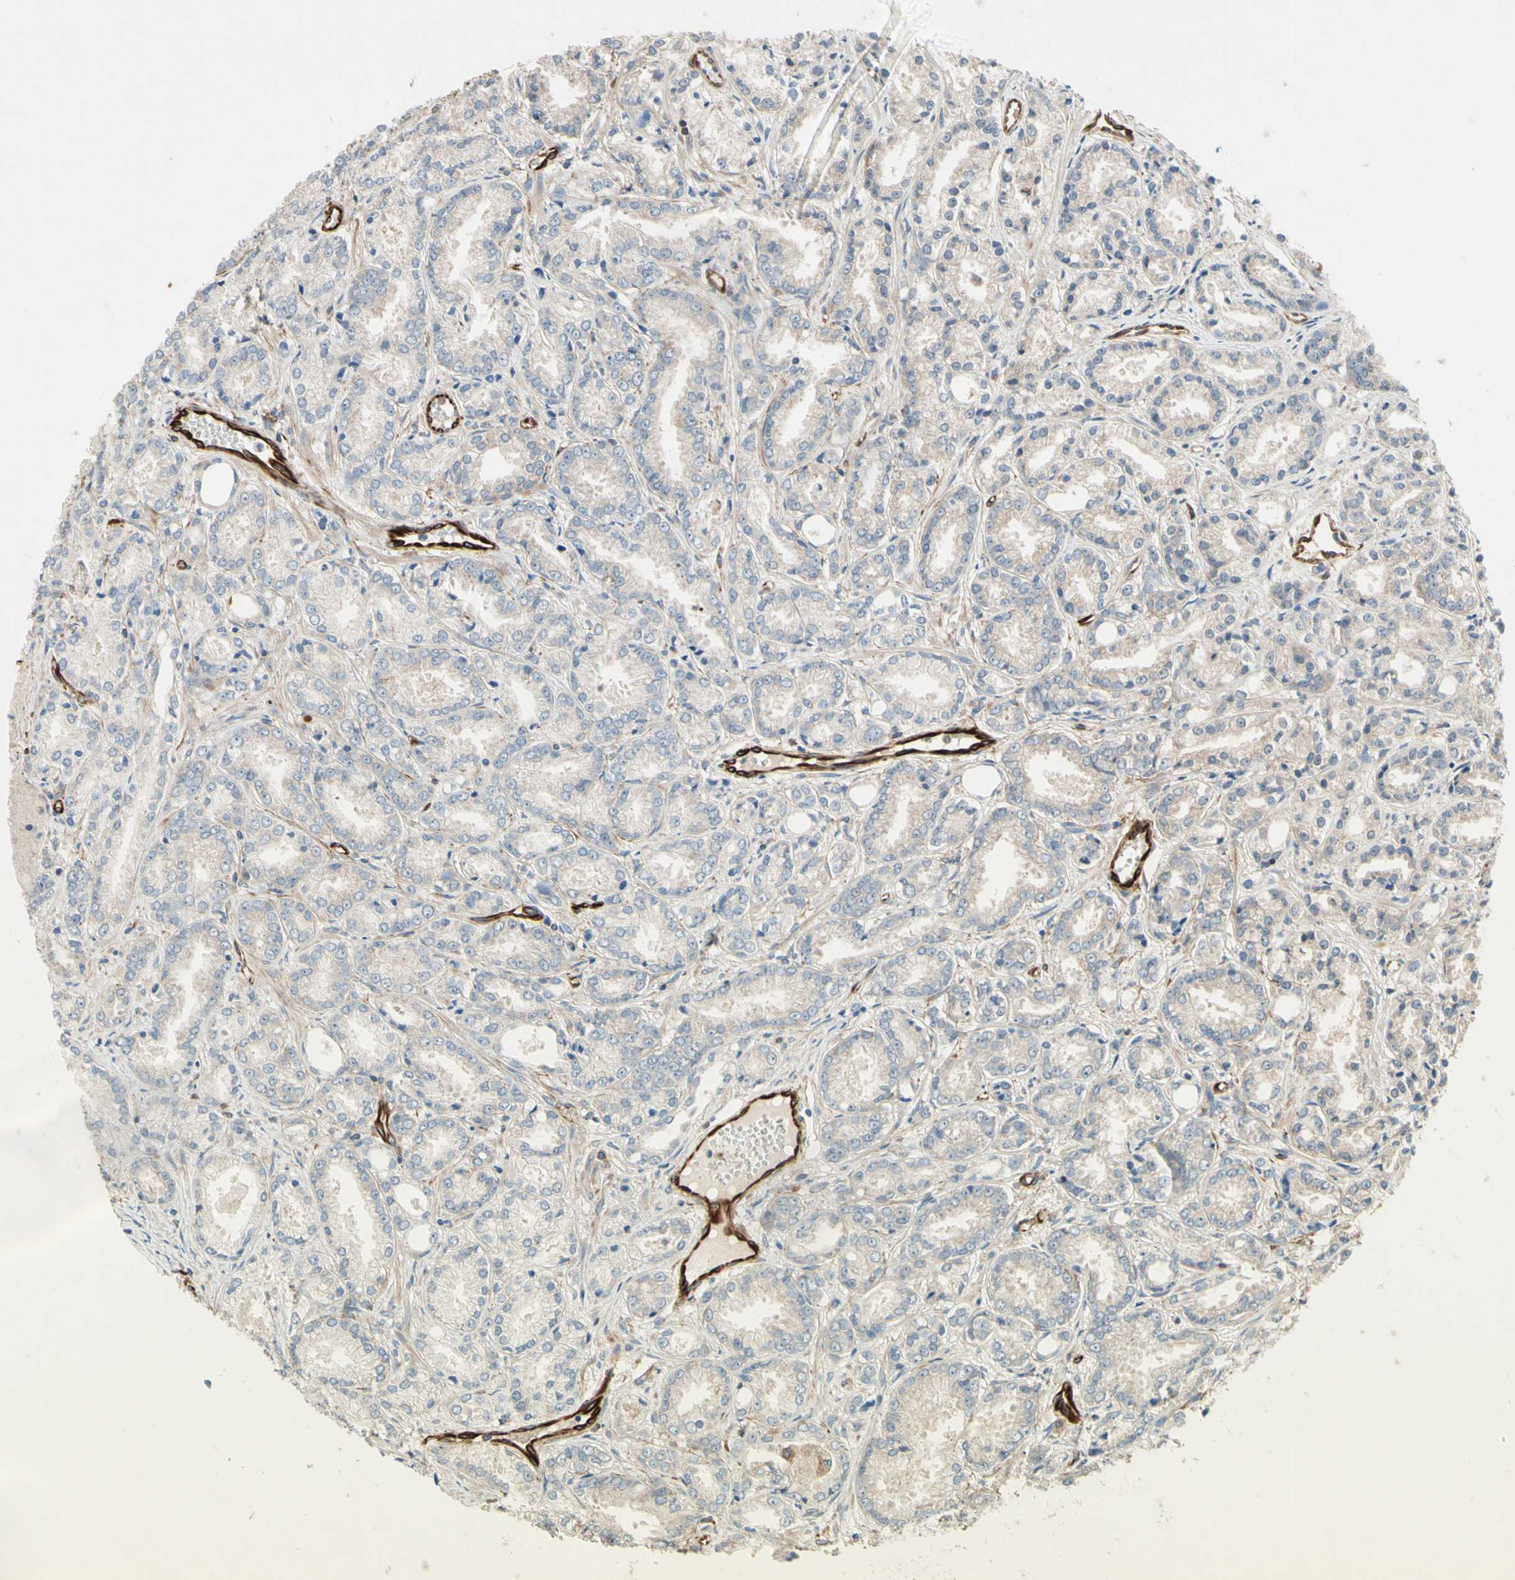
{"staining": {"intensity": "weak", "quantity": "<25%", "location": "cytoplasmic/membranous"}, "tissue": "prostate cancer", "cell_type": "Tumor cells", "image_type": "cancer", "snomed": [{"axis": "morphology", "description": "Adenocarcinoma, Low grade"}, {"axis": "topography", "description": "Prostate"}], "caption": "Tumor cells show no significant protein expression in prostate cancer.", "gene": "TRAF2", "patient": {"sex": "male", "age": 72}}